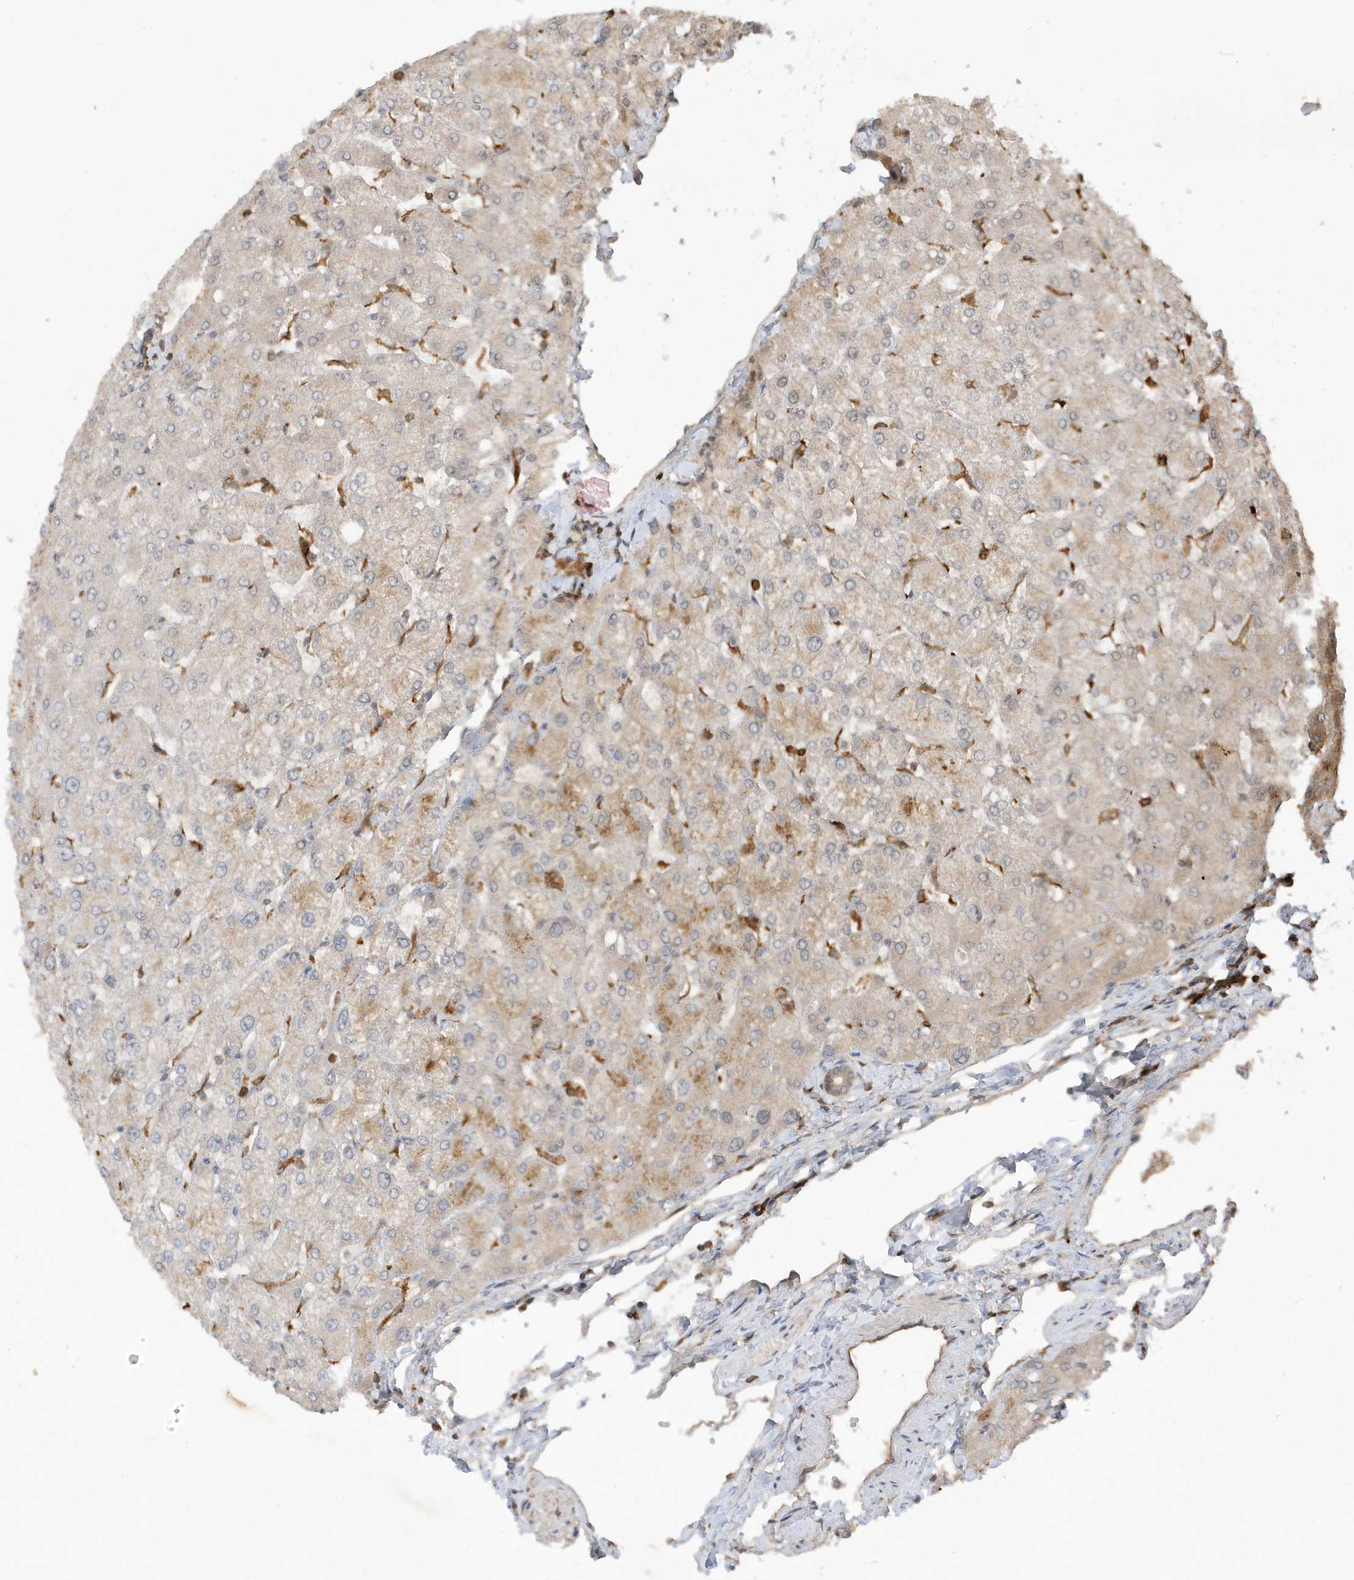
{"staining": {"intensity": "weak", "quantity": "25%-75%", "location": "cytoplasmic/membranous"}, "tissue": "liver", "cell_type": "Cholangiocytes", "image_type": "normal", "snomed": [{"axis": "morphology", "description": "Normal tissue, NOS"}, {"axis": "topography", "description": "Liver"}], "caption": "A high-resolution histopathology image shows immunohistochemistry (IHC) staining of unremarkable liver, which exhibits weak cytoplasmic/membranous expression in approximately 25%-75% of cholangiocytes. The staining is performed using DAB brown chromogen to label protein expression. The nuclei are counter-stained blue using hematoxylin.", "gene": "PHACTR2", "patient": {"sex": "female", "age": 54}}